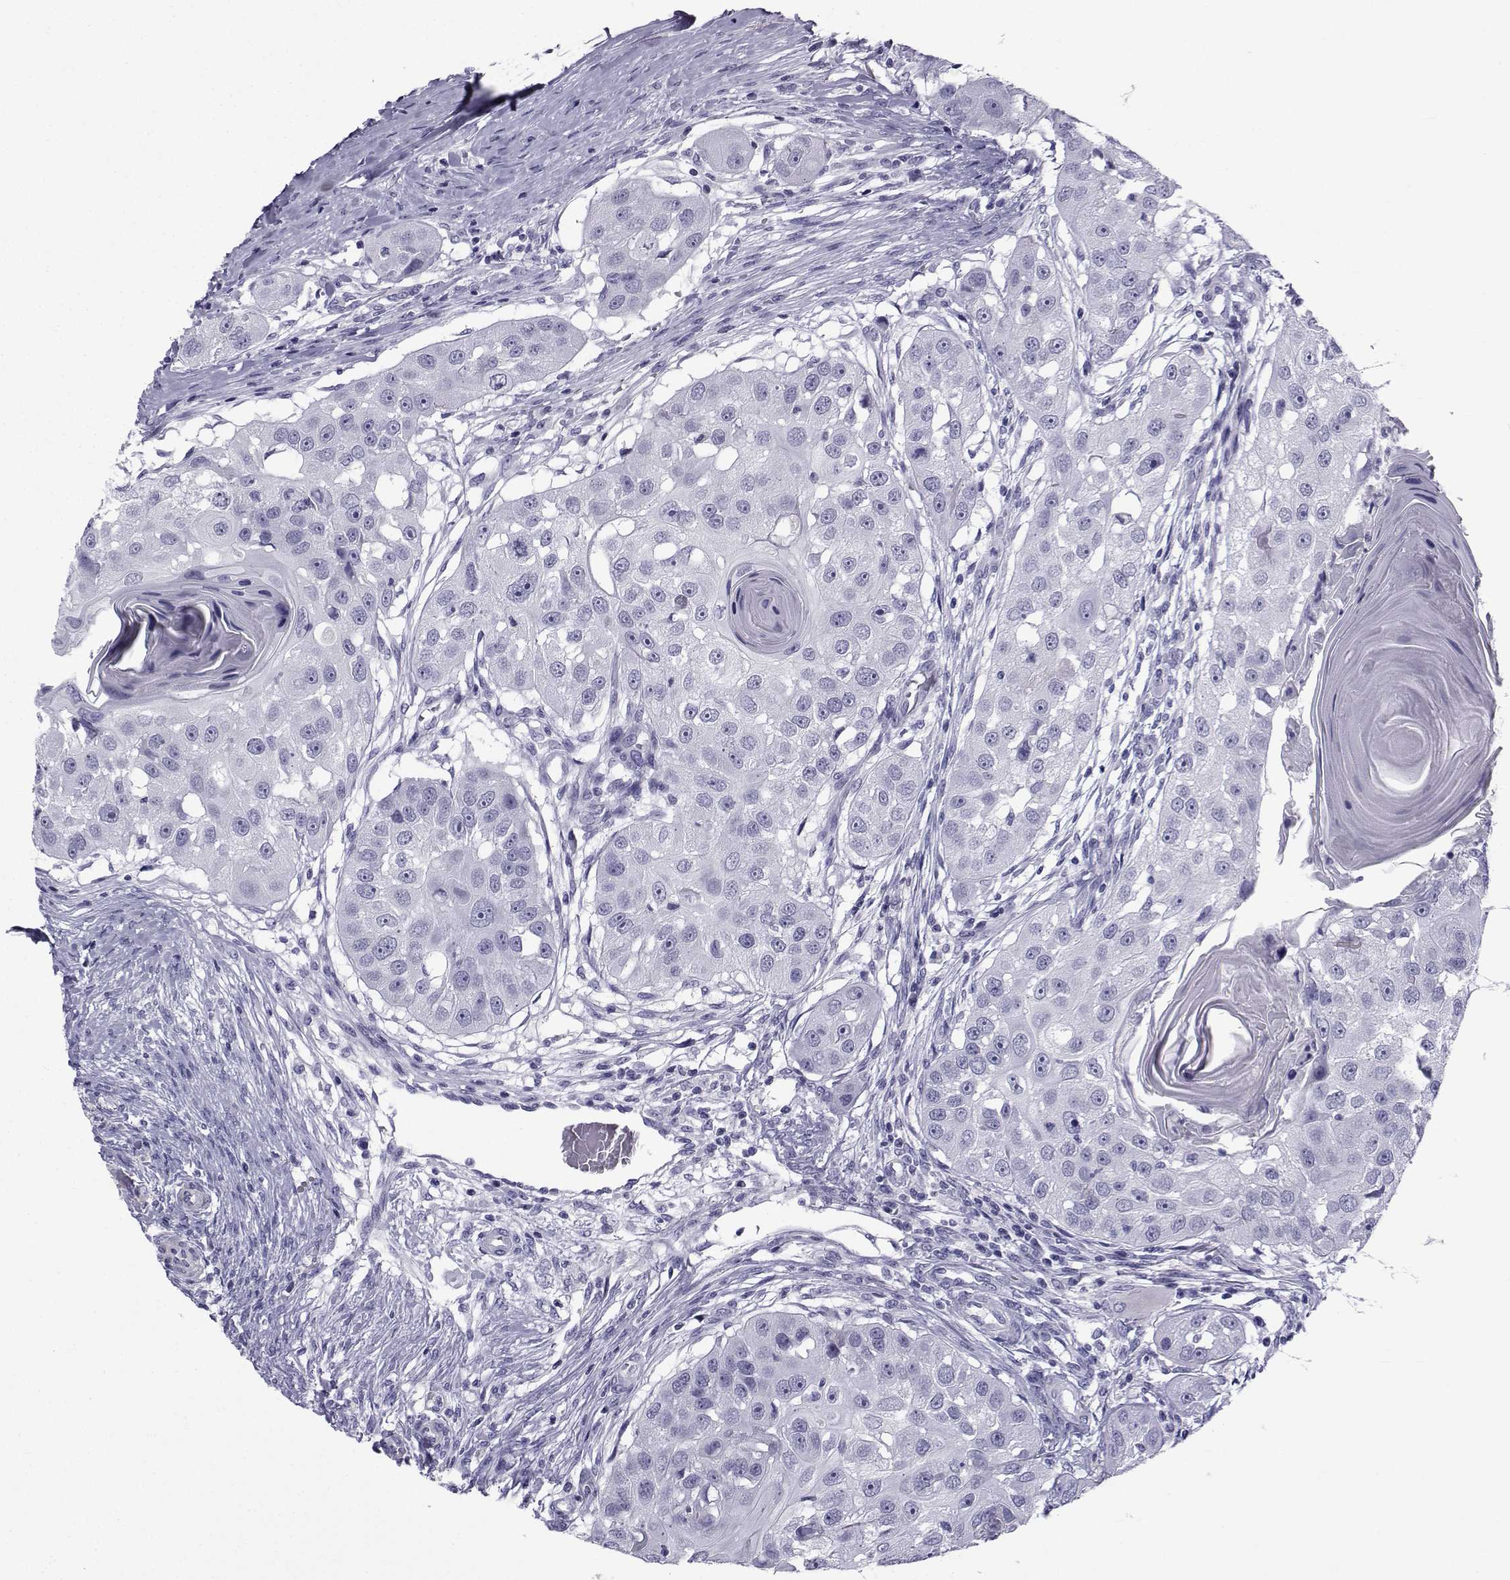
{"staining": {"intensity": "negative", "quantity": "none", "location": "none"}, "tissue": "head and neck cancer", "cell_type": "Tumor cells", "image_type": "cancer", "snomed": [{"axis": "morphology", "description": "Squamous cell carcinoma, NOS"}, {"axis": "topography", "description": "Head-Neck"}], "caption": "Tumor cells show no significant staining in head and neck cancer.", "gene": "SPANXD", "patient": {"sex": "male", "age": 51}}